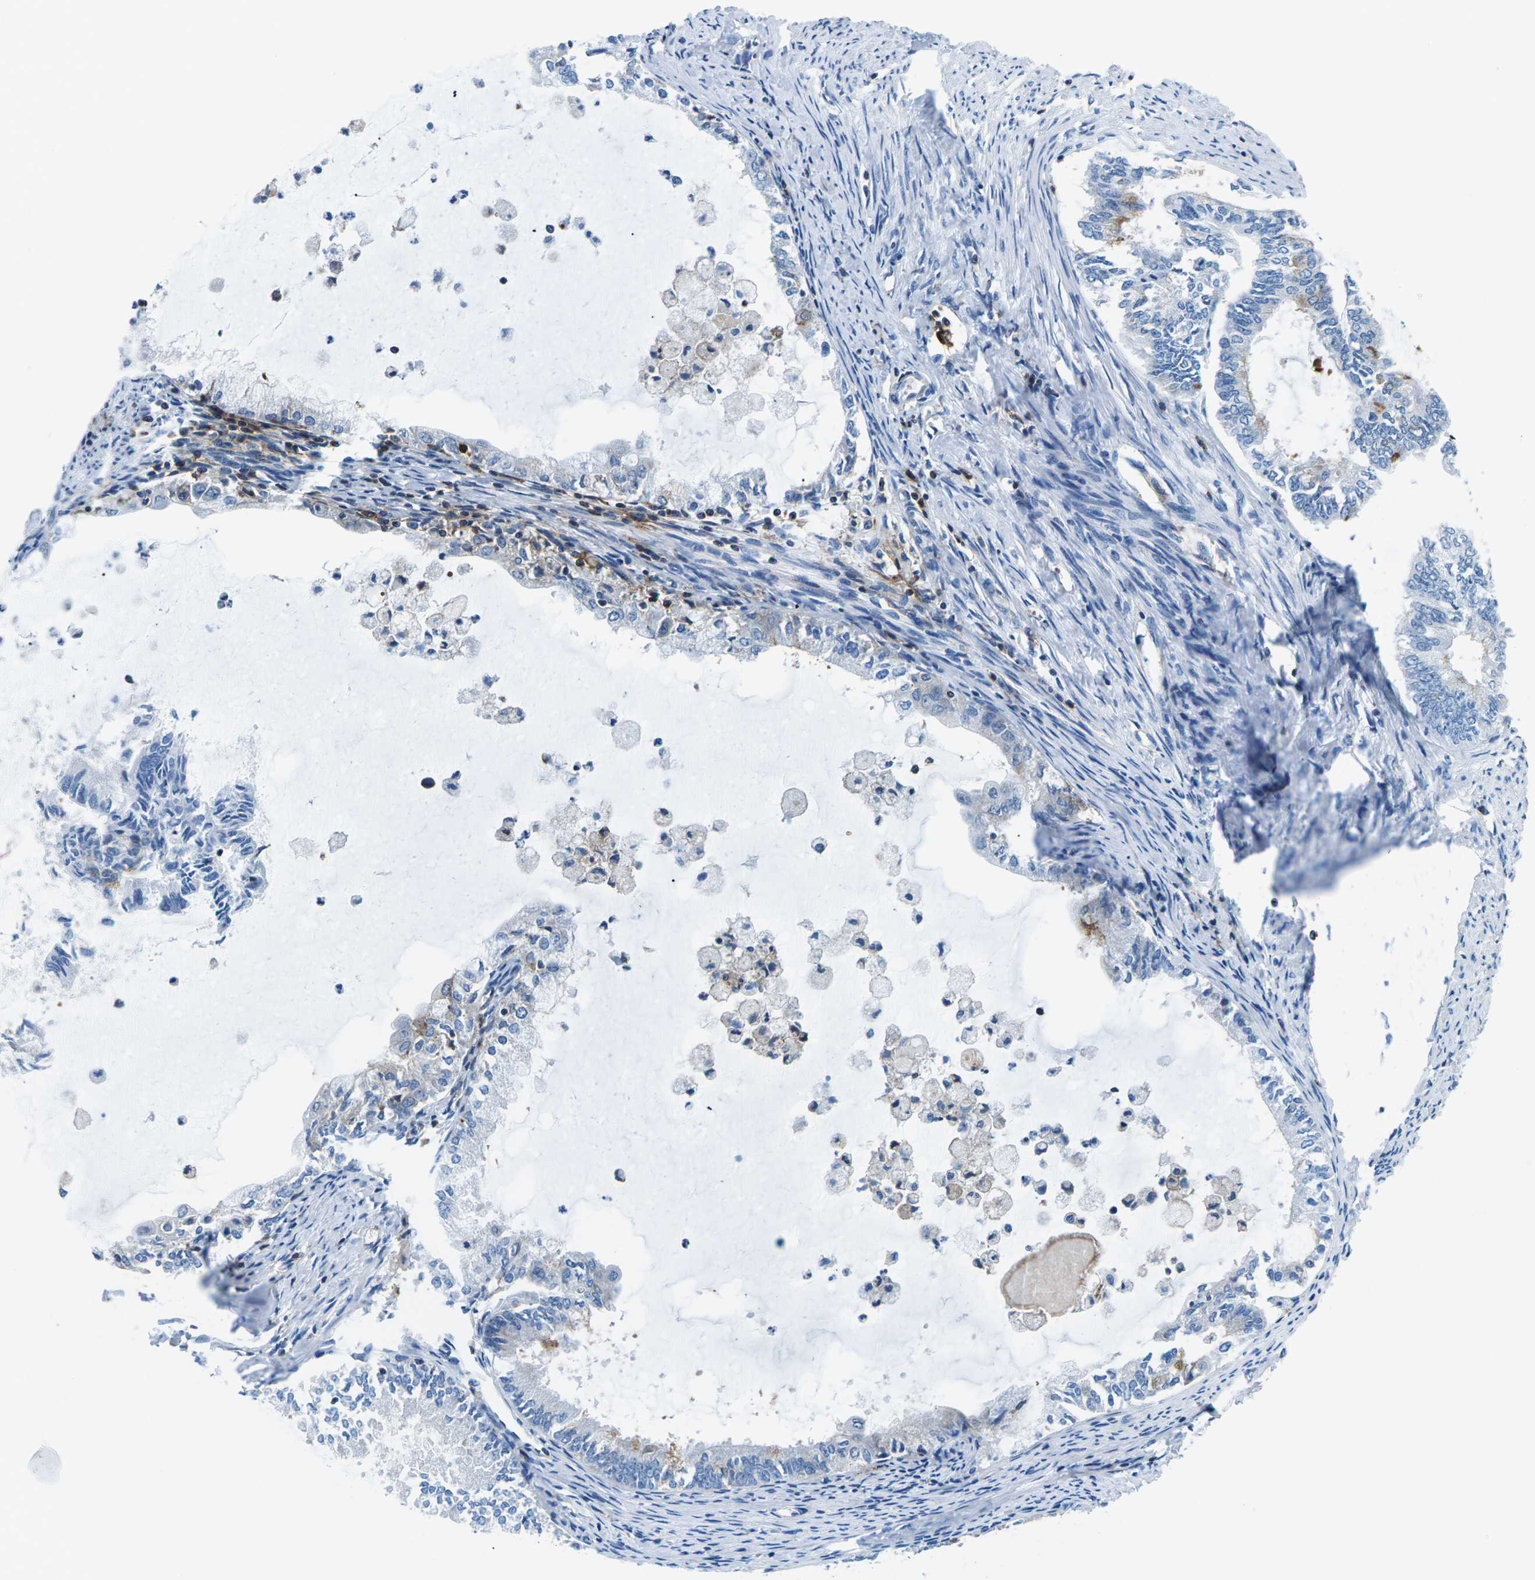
{"staining": {"intensity": "negative", "quantity": "none", "location": "none"}, "tissue": "endometrial cancer", "cell_type": "Tumor cells", "image_type": "cancer", "snomed": [{"axis": "morphology", "description": "Adenocarcinoma, NOS"}, {"axis": "topography", "description": "Endometrium"}], "caption": "Immunohistochemistry histopathology image of neoplastic tissue: human endometrial adenocarcinoma stained with DAB displays no significant protein staining in tumor cells.", "gene": "SOCS4", "patient": {"sex": "female", "age": 86}}